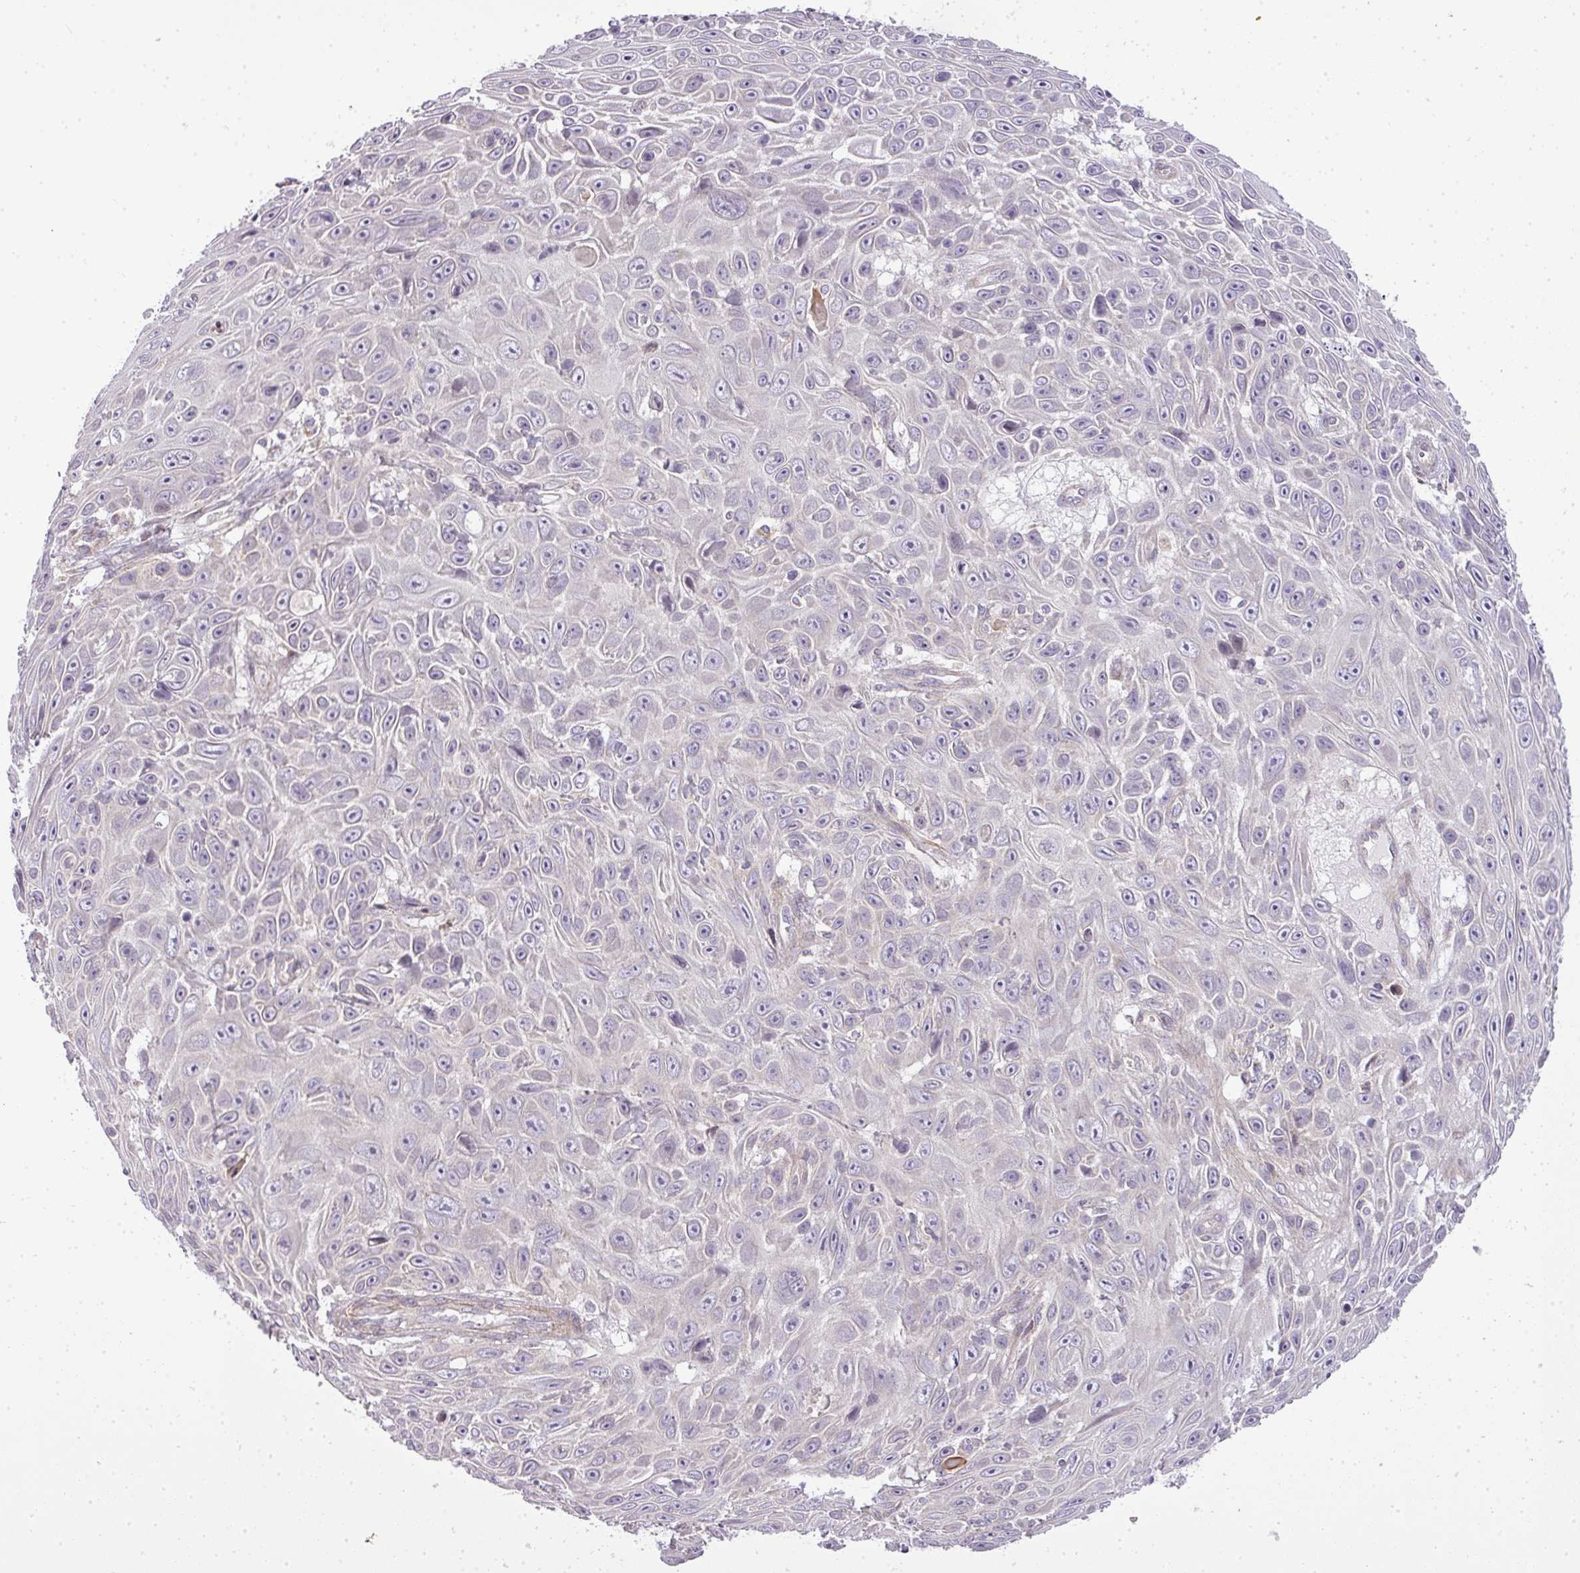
{"staining": {"intensity": "negative", "quantity": "none", "location": "none"}, "tissue": "skin cancer", "cell_type": "Tumor cells", "image_type": "cancer", "snomed": [{"axis": "morphology", "description": "Squamous cell carcinoma, NOS"}, {"axis": "topography", "description": "Skin"}], "caption": "Immunohistochemistry micrograph of neoplastic tissue: skin cancer (squamous cell carcinoma) stained with DAB reveals no significant protein expression in tumor cells.", "gene": "ZDHHC1", "patient": {"sex": "male", "age": 82}}